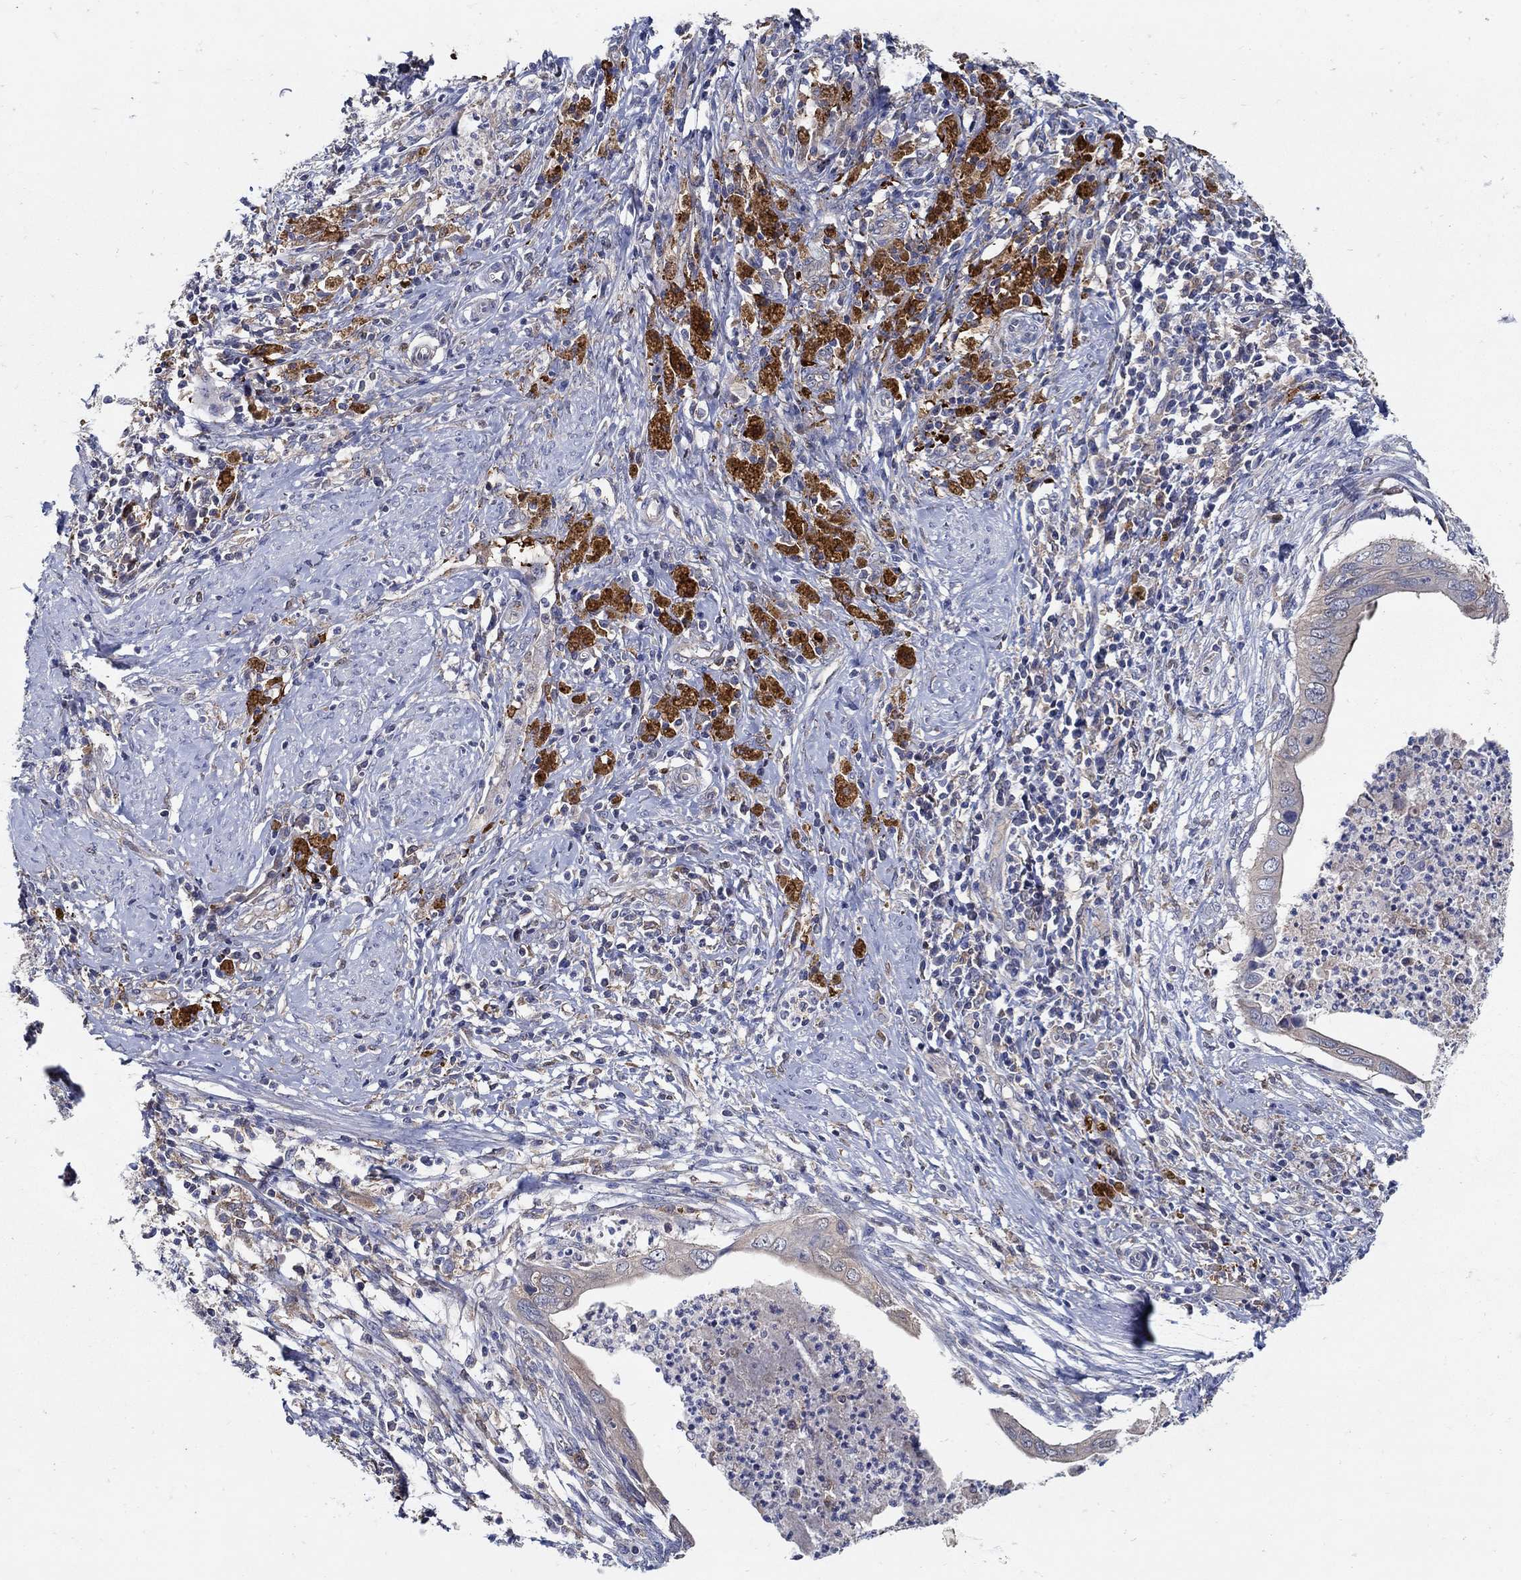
{"staining": {"intensity": "moderate", "quantity": "<25%", "location": "cytoplasmic/membranous"}, "tissue": "cervical cancer", "cell_type": "Tumor cells", "image_type": "cancer", "snomed": [{"axis": "morphology", "description": "Adenocarcinoma, NOS"}, {"axis": "topography", "description": "Cervix"}], "caption": "The immunohistochemical stain labels moderate cytoplasmic/membranous expression in tumor cells of cervical cancer tissue.", "gene": "MTHFR", "patient": {"sex": "female", "age": 42}}